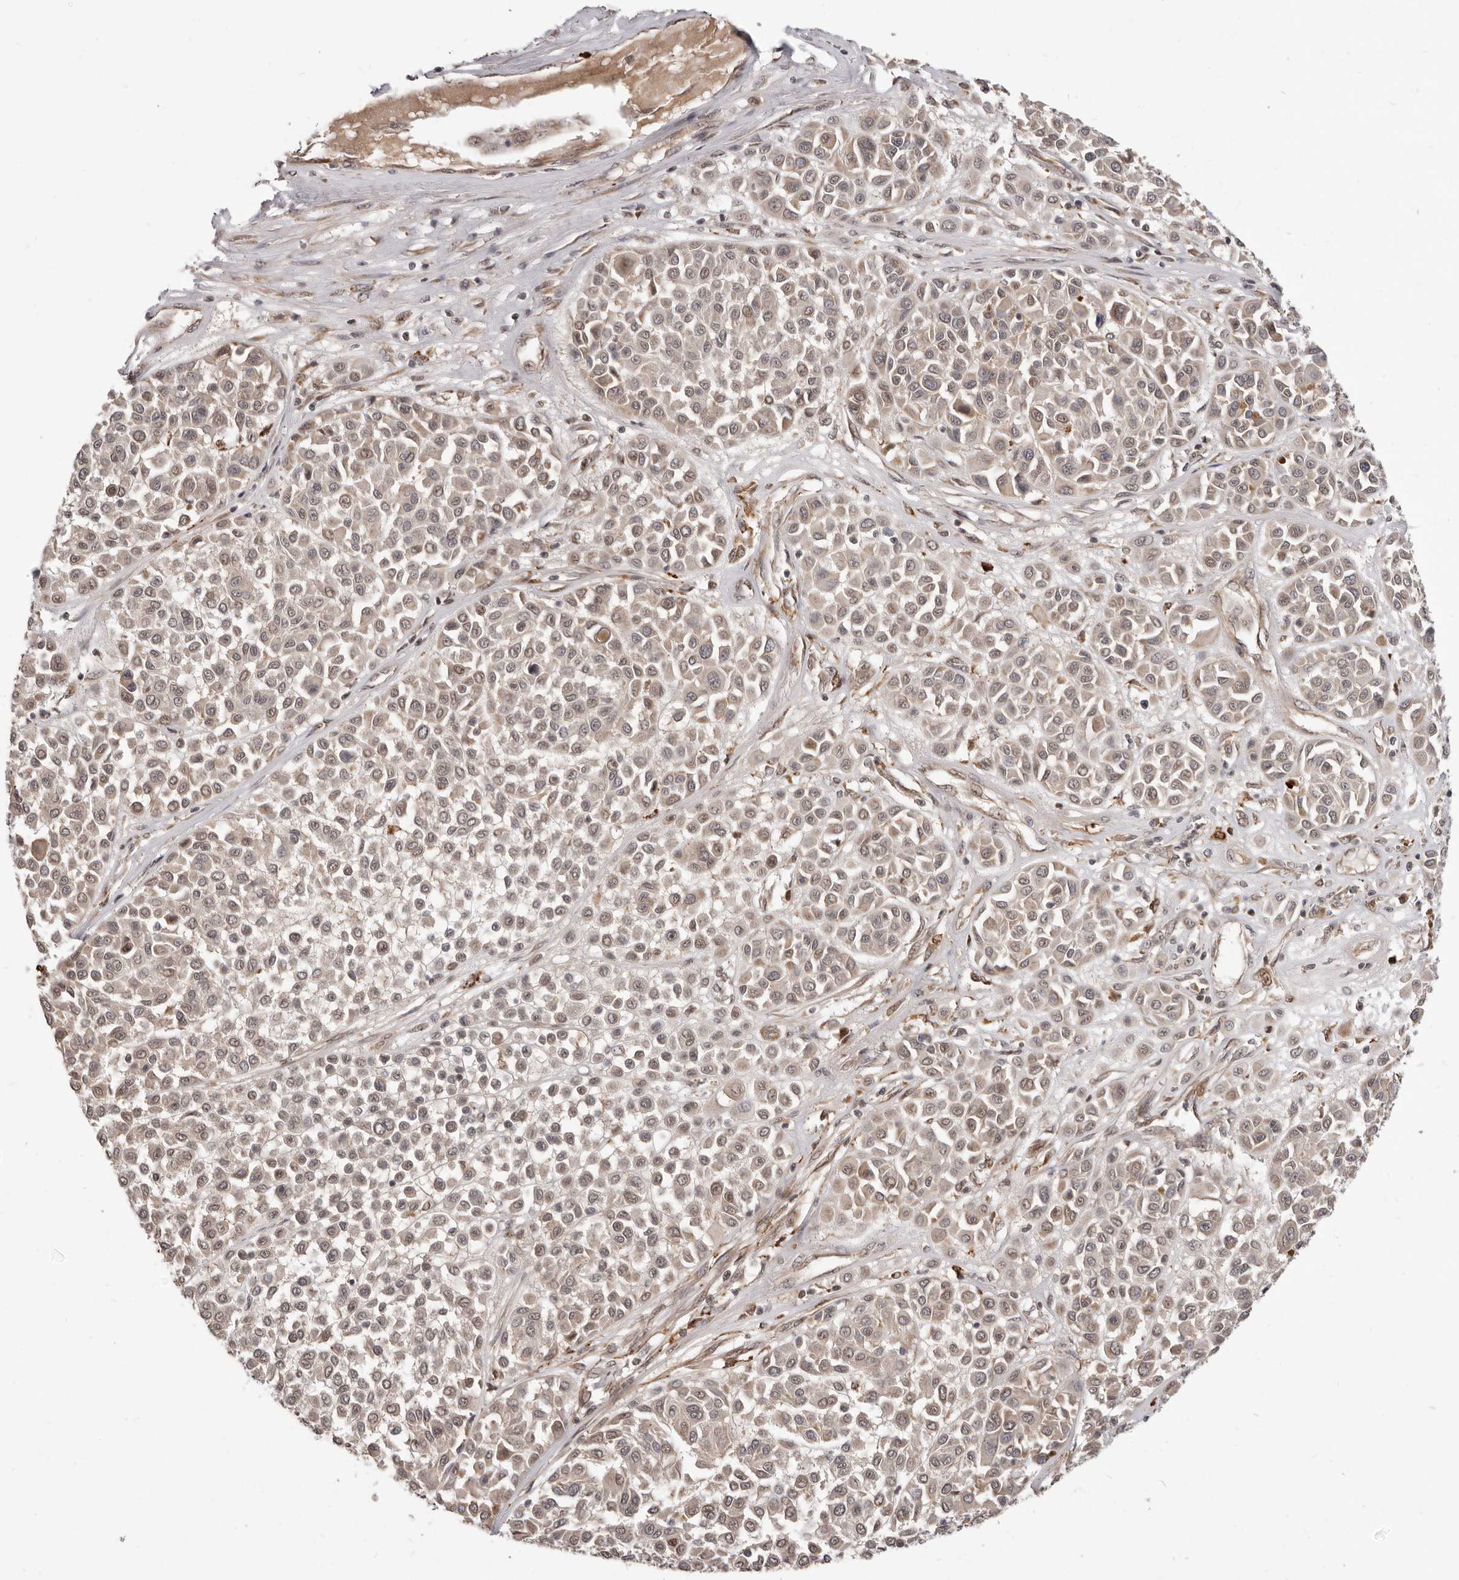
{"staining": {"intensity": "weak", "quantity": "<25%", "location": "nuclear"}, "tissue": "melanoma", "cell_type": "Tumor cells", "image_type": "cancer", "snomed": [{"axis": "morphology", "description": "Malignant melanoma, Metastatic site"}, {"axis": "topography", "description": "Soft tissue"}], "caption": "The IHC histopathology image has no significant positivity in tumor cells of melanoma tissue.", "gene": "NCOA3", "patient": {"sex": "male", "age": 41}}